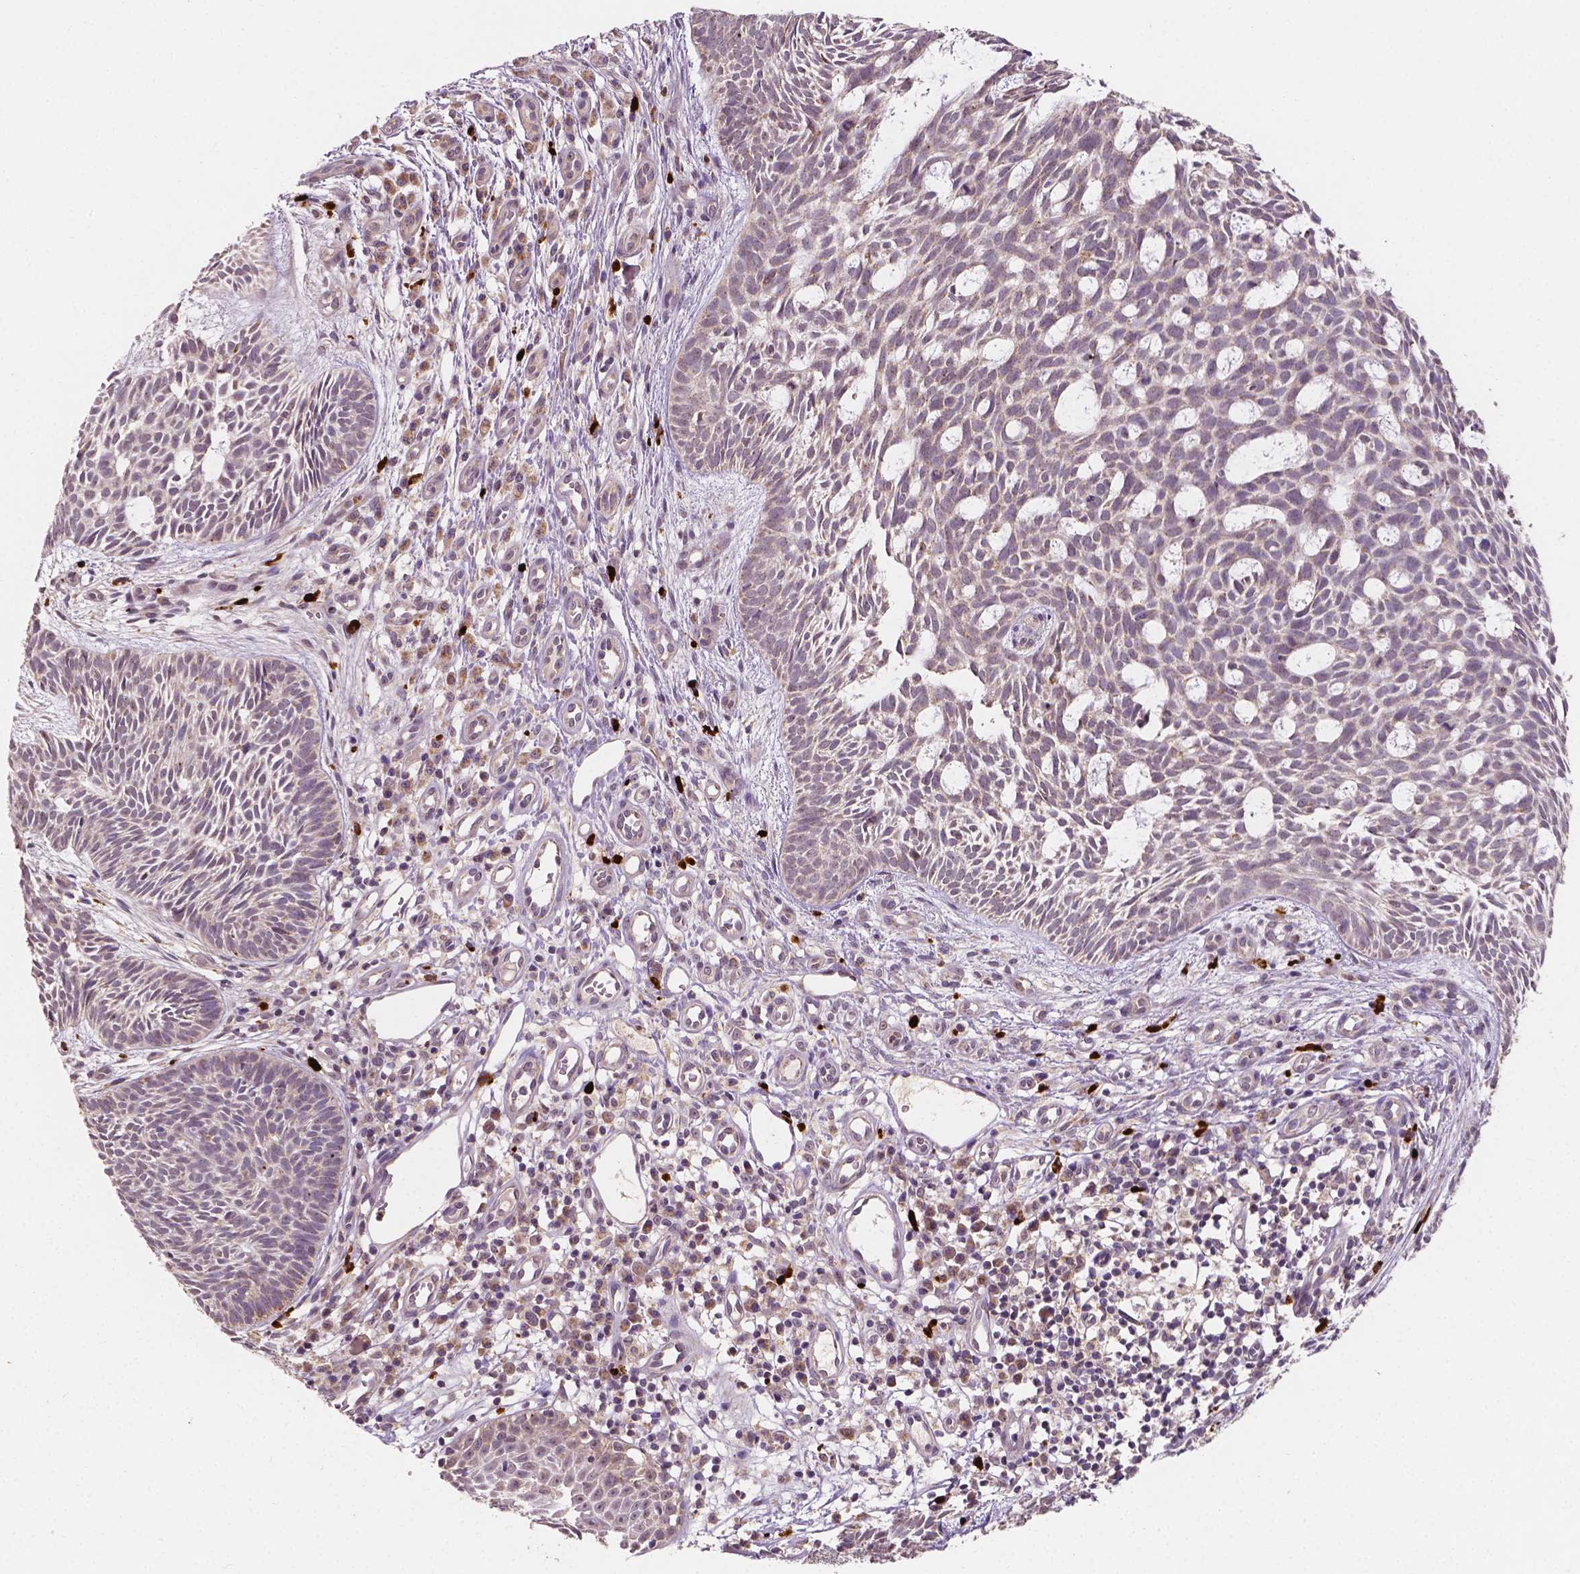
{"staining": {"intensity": "negative", "quantity": "none", "location": "none"}, "tissue": "skin cancer", "cell_type": "Tumor cells", "image_type": "cancer", "snomed": [{"axis": "morphology", "description": "Basal cell carcinoma"}, {"axis": "topography", "description": "Skin"}], "caption": "High power microscopy micrograph of an IHC micrograph of basal cell carcinoma (skin), revealing no significant positivity in tumor cells.", "gene": "SIRT2", "patient": {"sex": "male", "age": 59}}